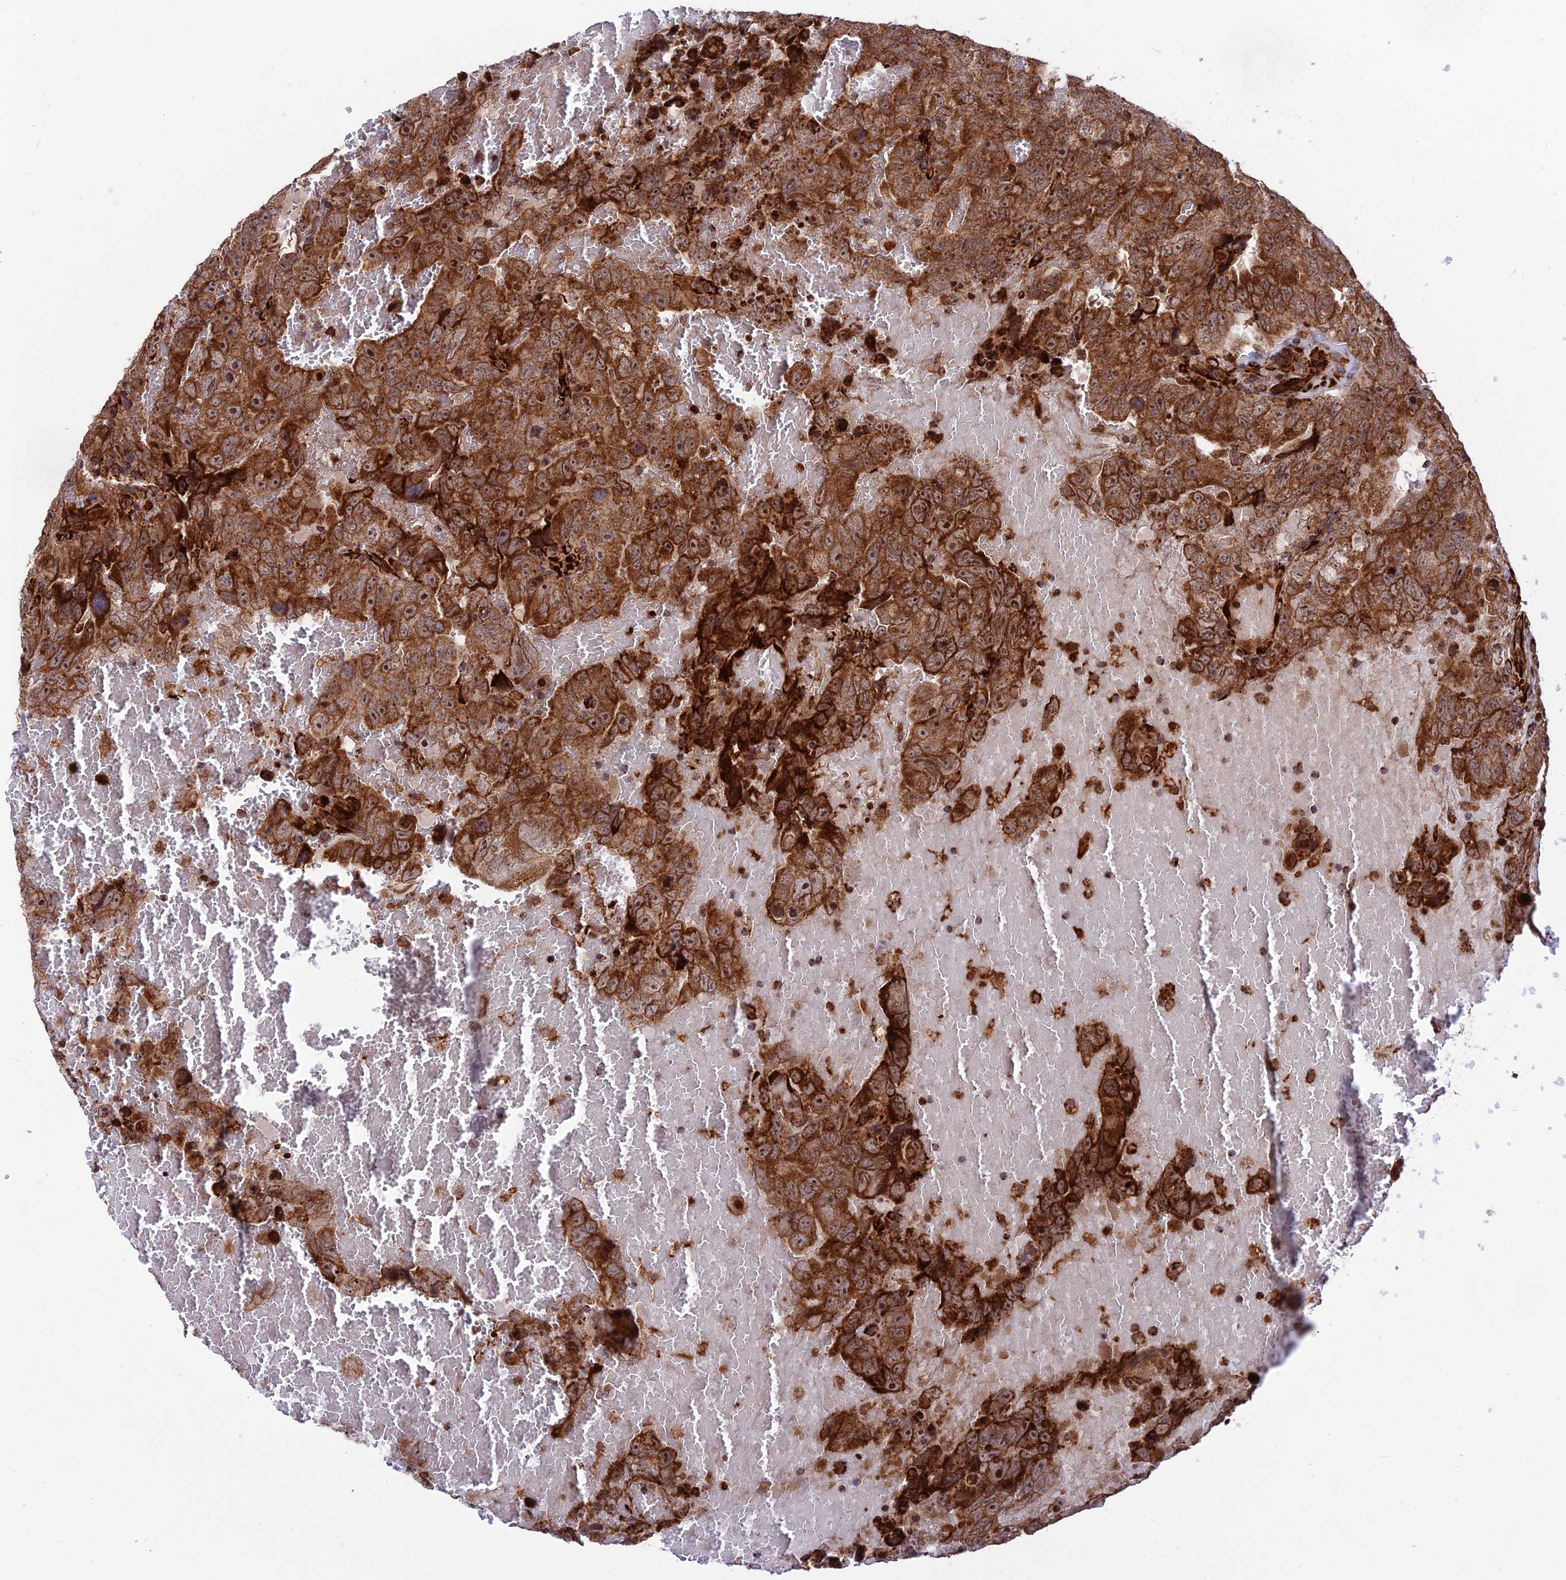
{"staining": {"intensity": "strong", "quantity": ">75%", "location": "cytoplasmic/membranous,nuclear"}, "tissue": "testis cancer", "cell_type": "Tumor cells", "image_type": "cancer", "snomed": [{"axis": "morphology", "description": "Carcinoma, Embryonal, NOS"}, {"axis": "topography", "description": "Testis"}], "caption": "A photomicrograph showing strong cytoplasmic/membranous and nuclear expression in approximately >75% of tumor cells in testis embryonal carcinoma, as visualized by brown immunohistochemical staining.", "gene": "CRTAP", "patient": {"sex": "male", "age": 45}}